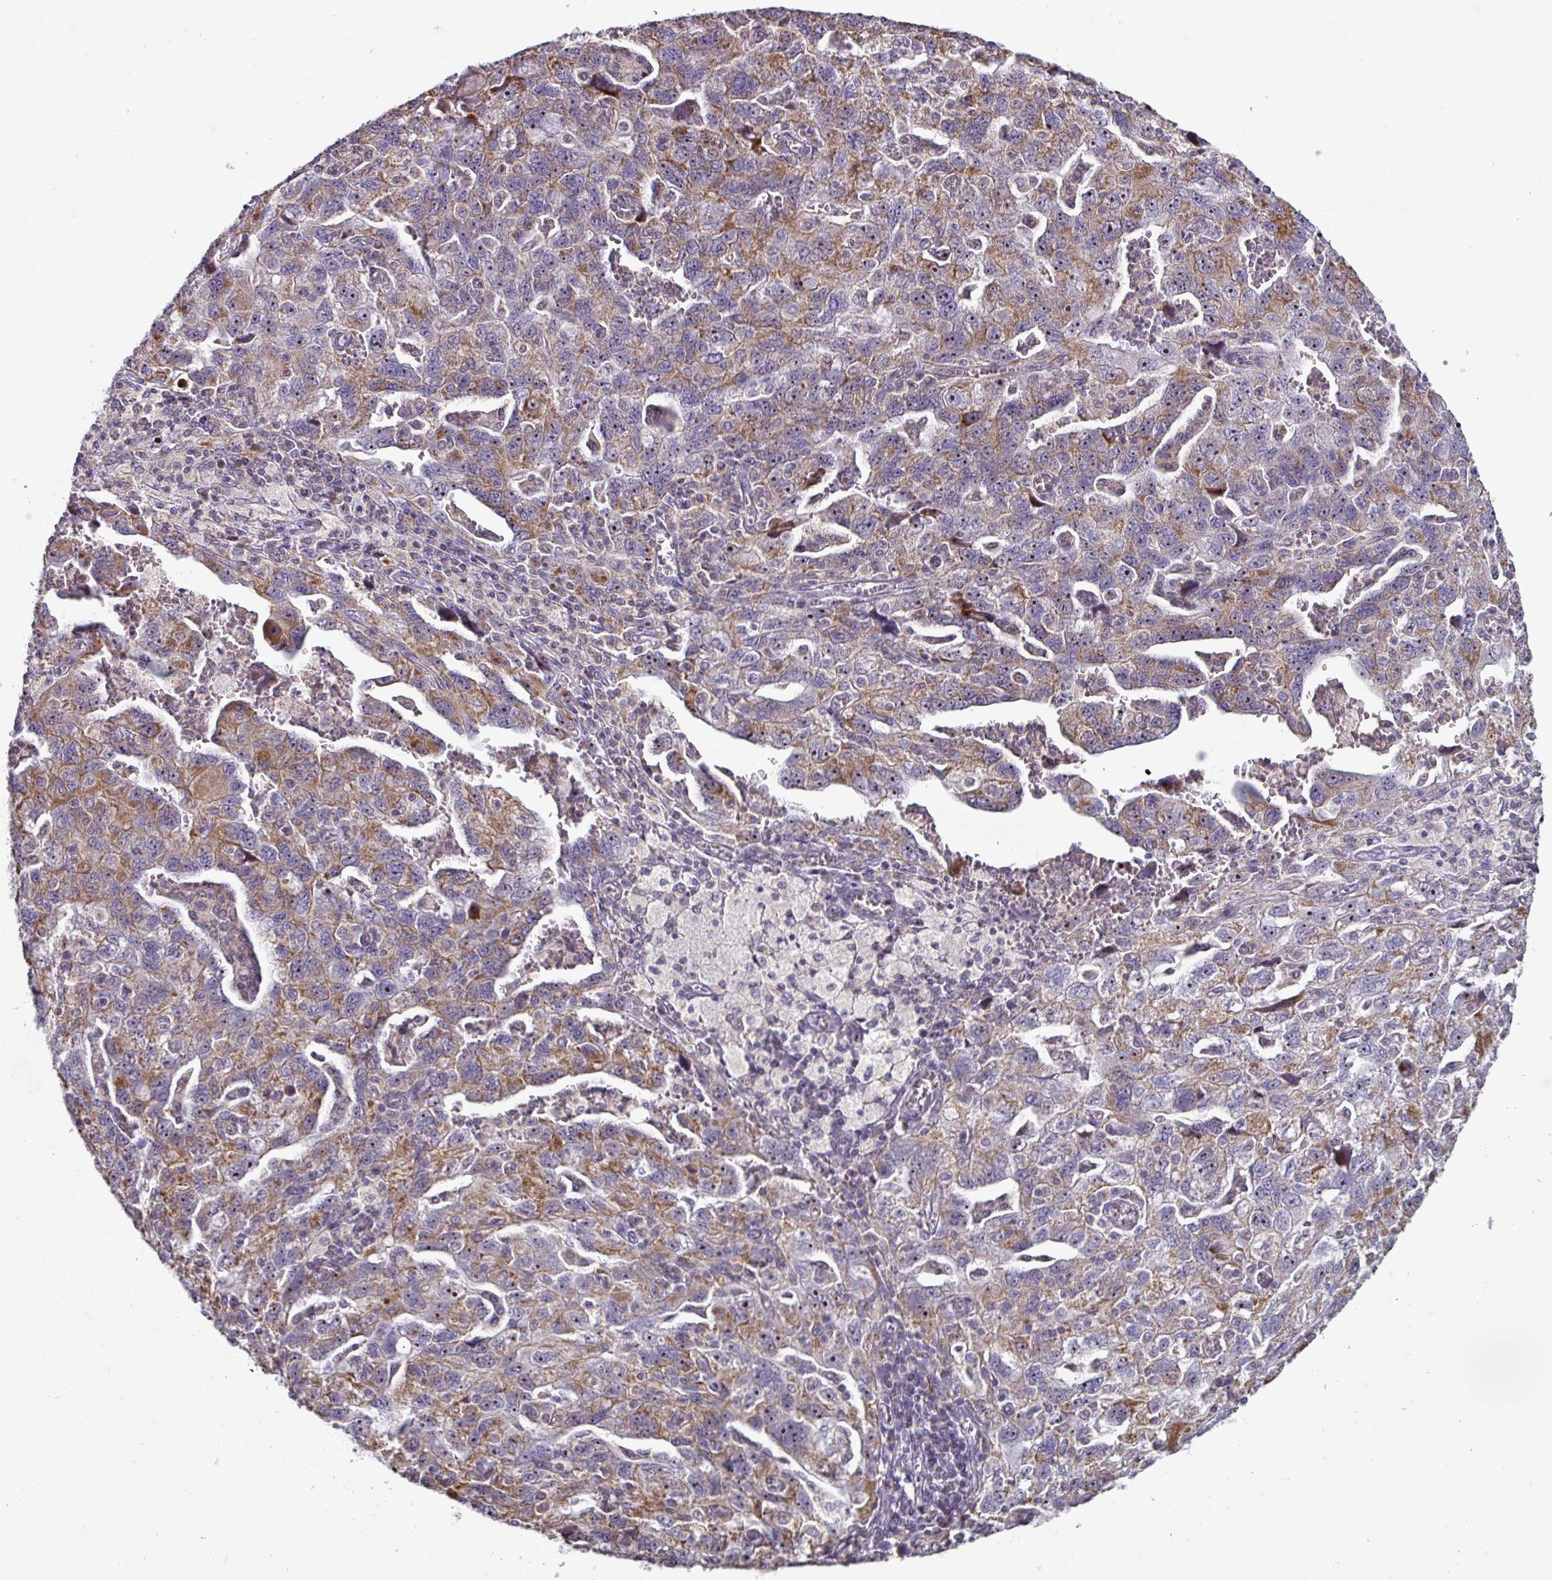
{"staining": {"intensity": "moderate", "quantity": "25%-75%", "location": "cytoplasmic/membranous"}, "tissue": "ovarian cancer", "cell_type": "Tumor cells", "image_type": "cancer", "snomed": [{"axis": "morphology", "description": "Carcinoma, NOS"}, {"axis": "morphology", "description": "Cystadenocarcinoma, serous, NOS"}, {"axis": "topography", "description": "Ovary"}], "caption": "Immunohistochemistry micrograph of ovarian carcinoma stained for a protein (brown), which demonstrates medium levels of moderate cytoplasmic/membranous positivity in about 25%-75% of tumor cells.", "gene": "MT-ND4", "patient": {"sex": "female", "age": 69}}